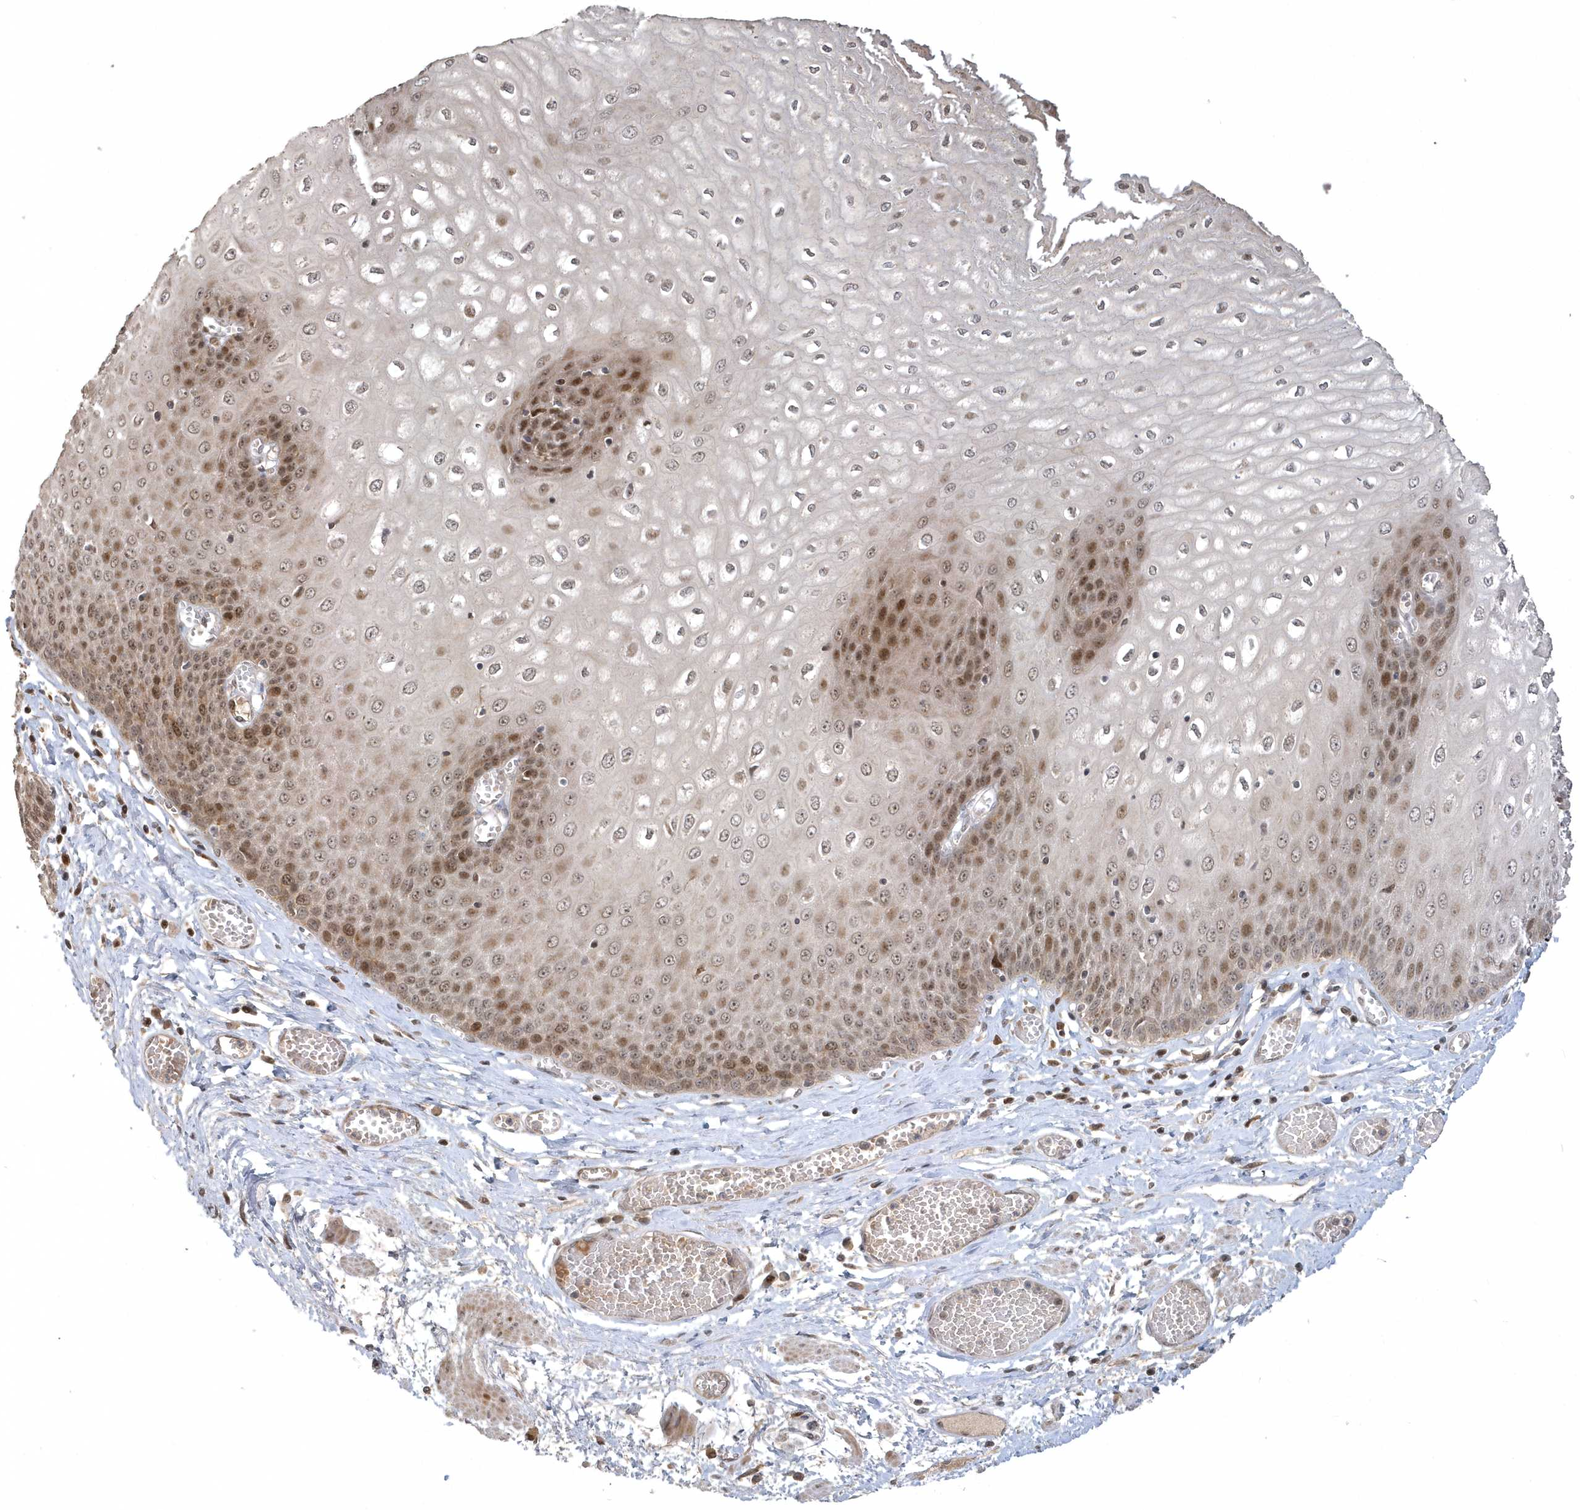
{"staining": {"intensity": "moderate", "quantity": ">75%", "location": "cytoplasmic/membranous,nuclear"}, "tissue": "esophagus", "cell_type": "Squamous epithelial cells", "image_type": "normal", "snomed": [{"axis": "morphology", "description": "Normal tissue, NOS"}, {"axis": "topography", "description": "Esophagus"}], "caption": "Immunohistochemical staining of normal esophagus displays moderate cytoplasmic/membranous,nuclear protein expression in approximately >75% of squamous epithelial cells.", "gene": "TRAIP", "patient": {"sex": "male", "age": 60}}